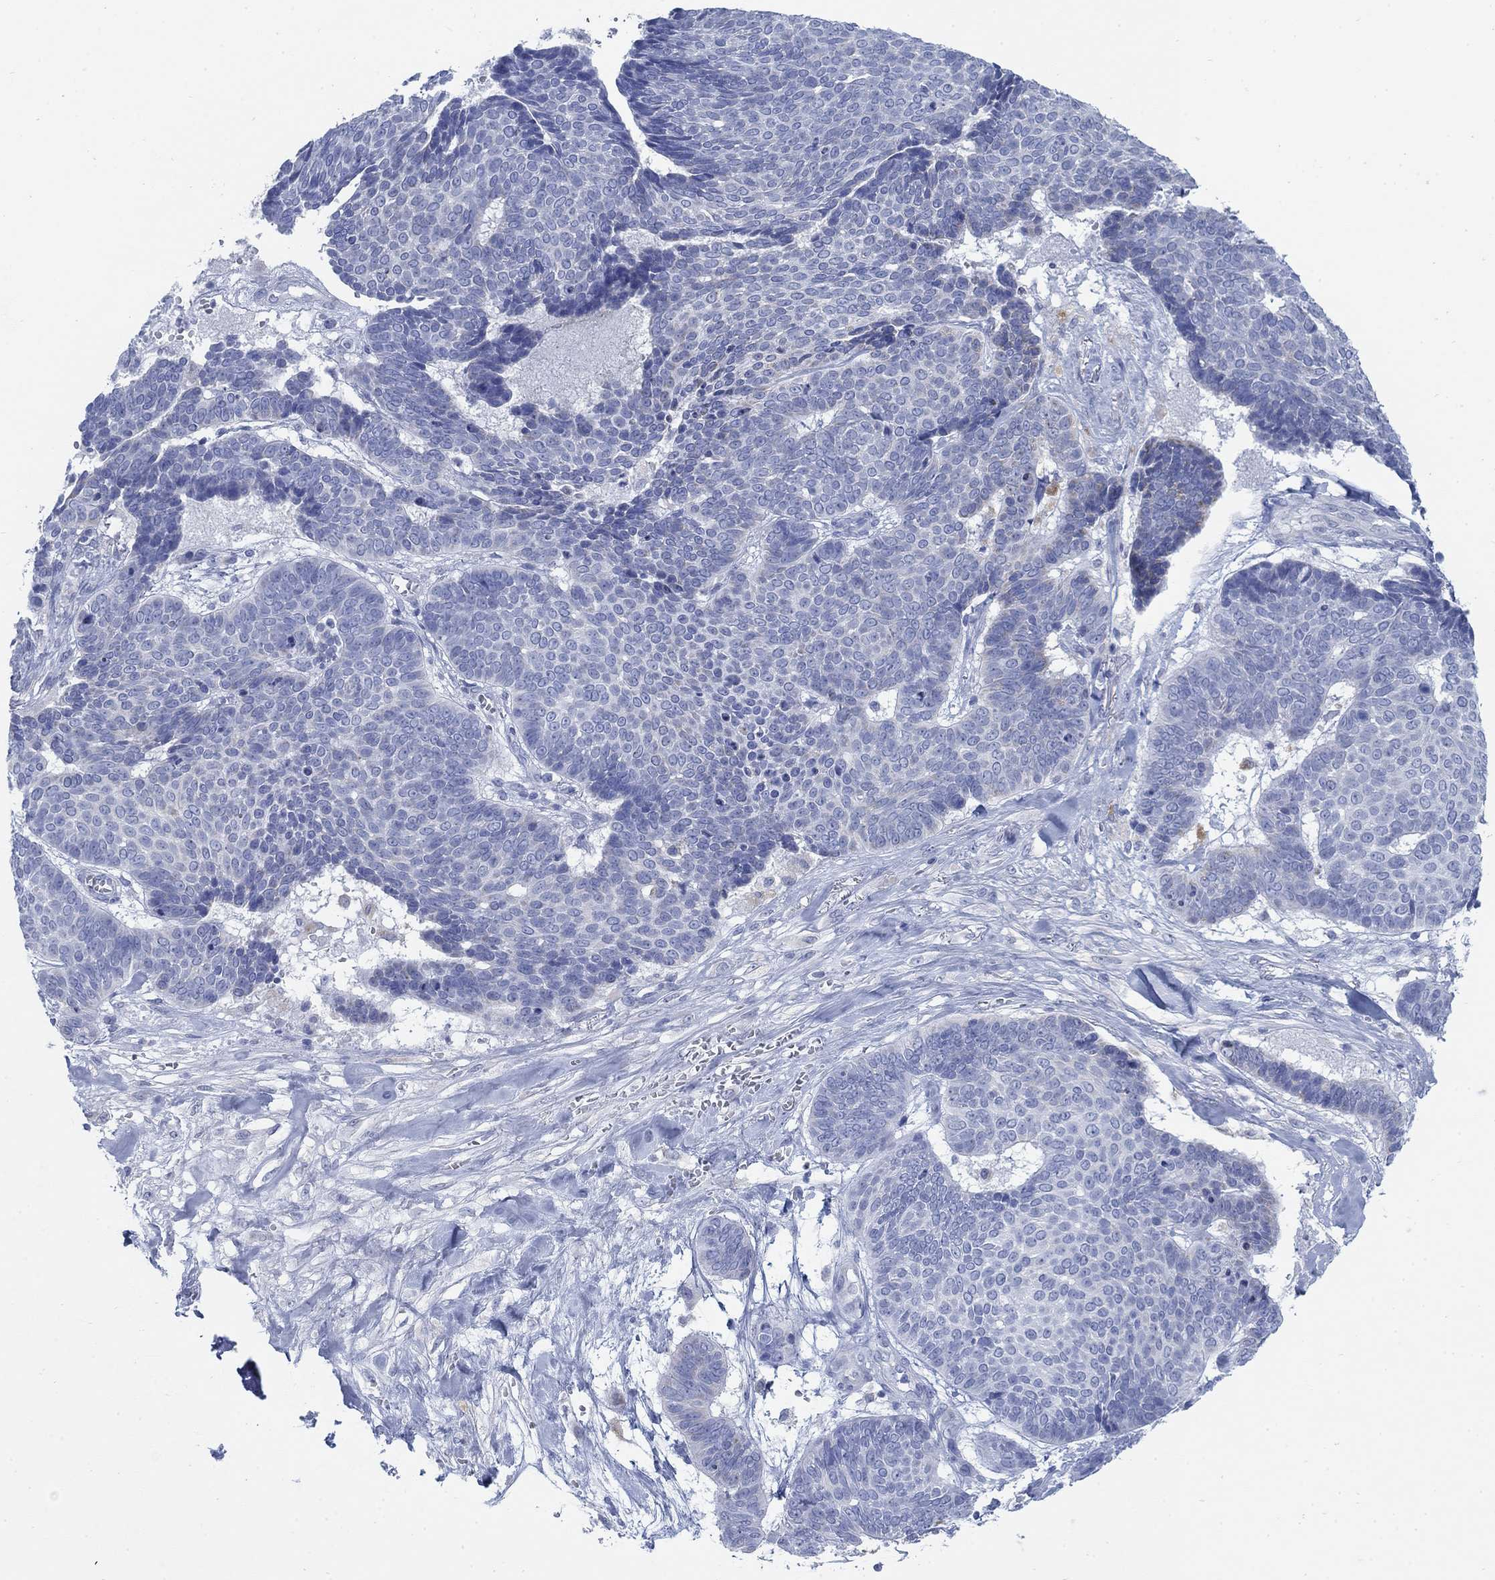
{"staining": {"intensity": "negative", "quantity": "none", "location": "none"}, "tissue": "skin cancer", "cell_type": "Tumor cells", "image_type": "cancer", "snomed": [{"axis": "morphology", "description": "Basal cell carcinoma"}, {"axis": "topography", "description": "Skin"}], "caption": "The photomicrograph demonstrates no significant positivity in tumor cells of skin cancer (basal cell carcinoma). (IHC, brightfield microscopy, high magnification).", "gene": "SCCPDH", "patient": {"sex": "male", "age": 86}}